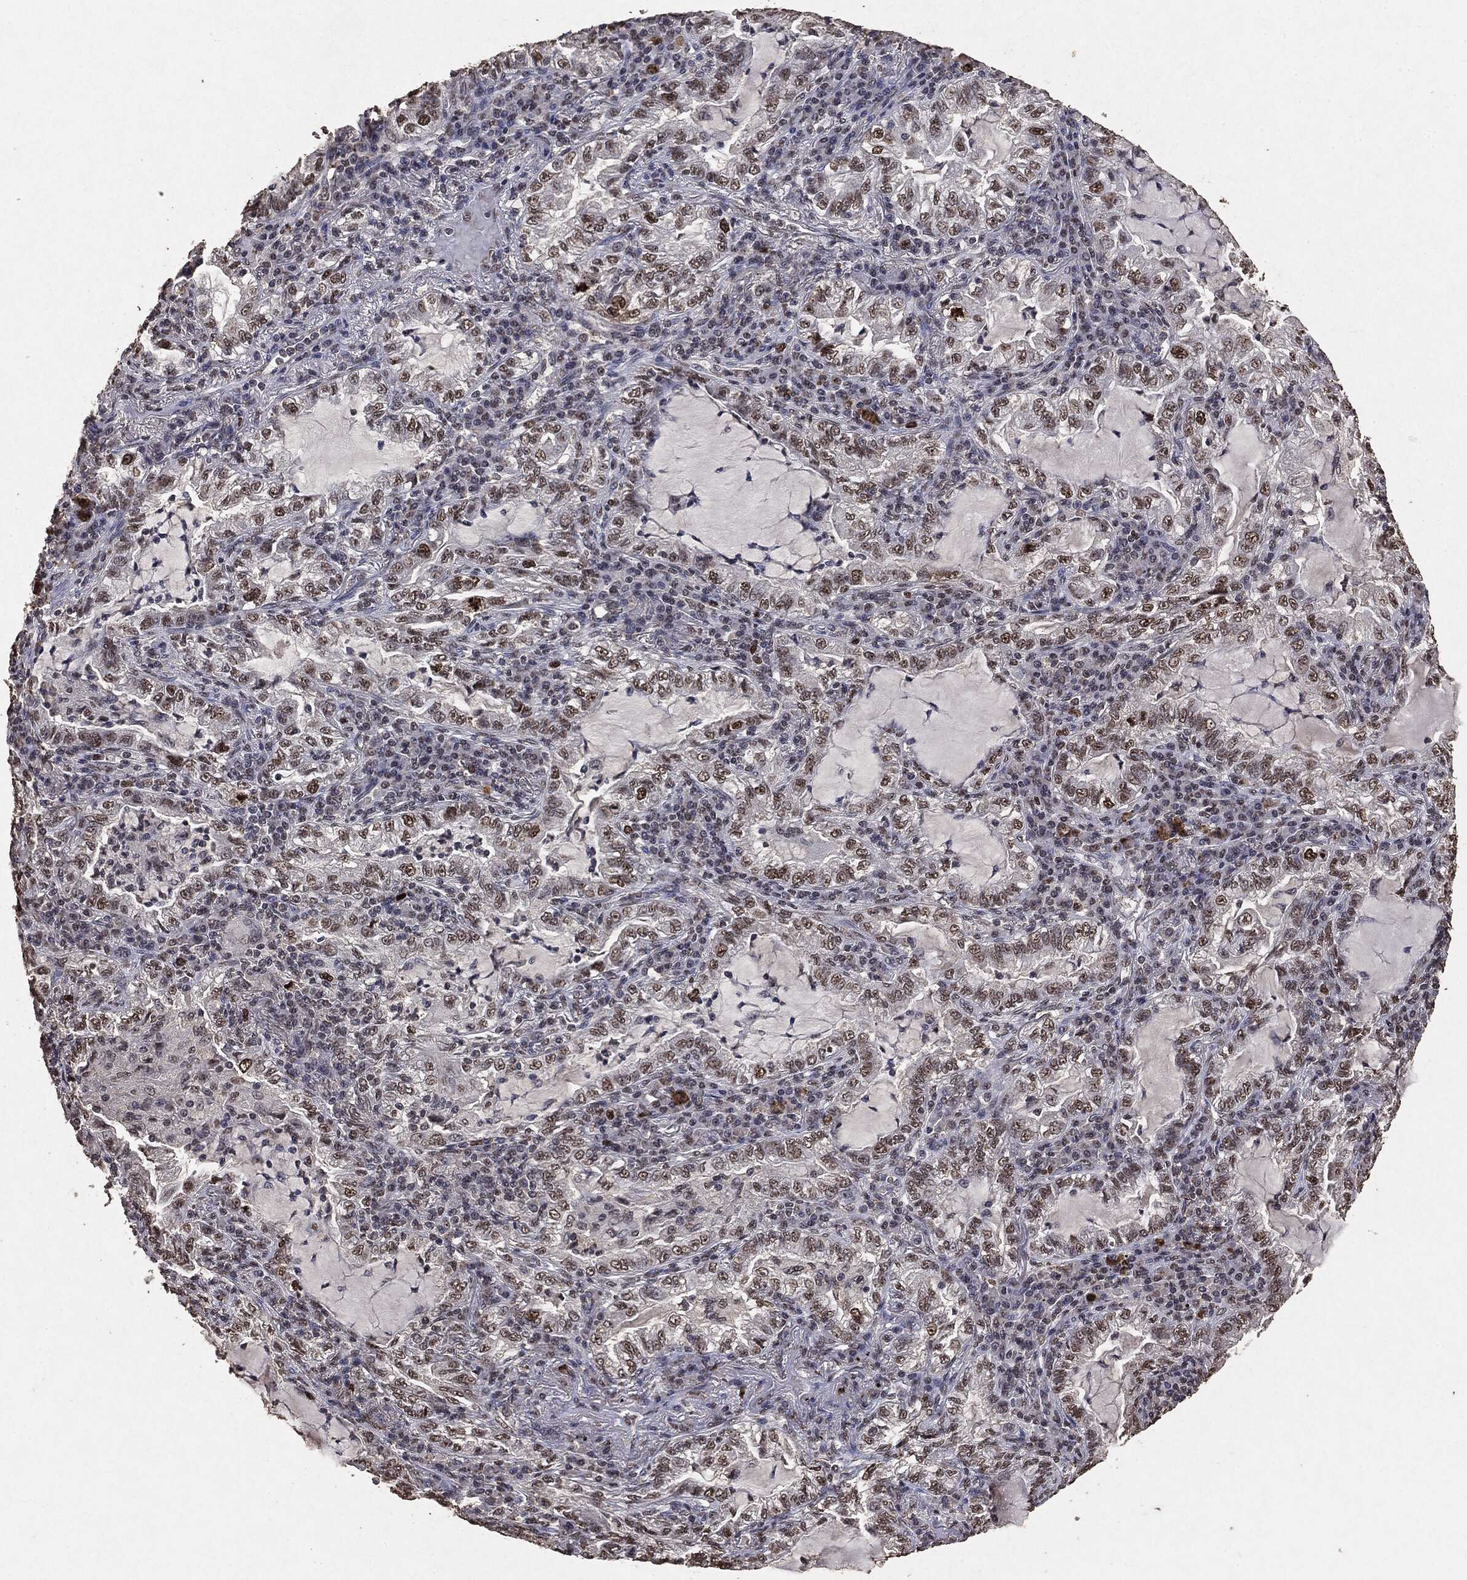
{"staining": {"intensity": "moderate", "quantity": "25%-75%", "location": "nuclear"}, "tissue": "lung cancer", "cell_type": "Tumor cells", "image_type": "cancer", "snomed": [{"axis": "morphology", "description": "Adenocarcinoma, NOS"}, {"axis": "topography", "description": "Lung"}], "caption": "IHC of lung cancer reveals medium levels of moderate nuclear positivity in about 25%-75% of tumor cells.", "gene": "RAD18", "patient": {"sex": "female", "age": 73}}